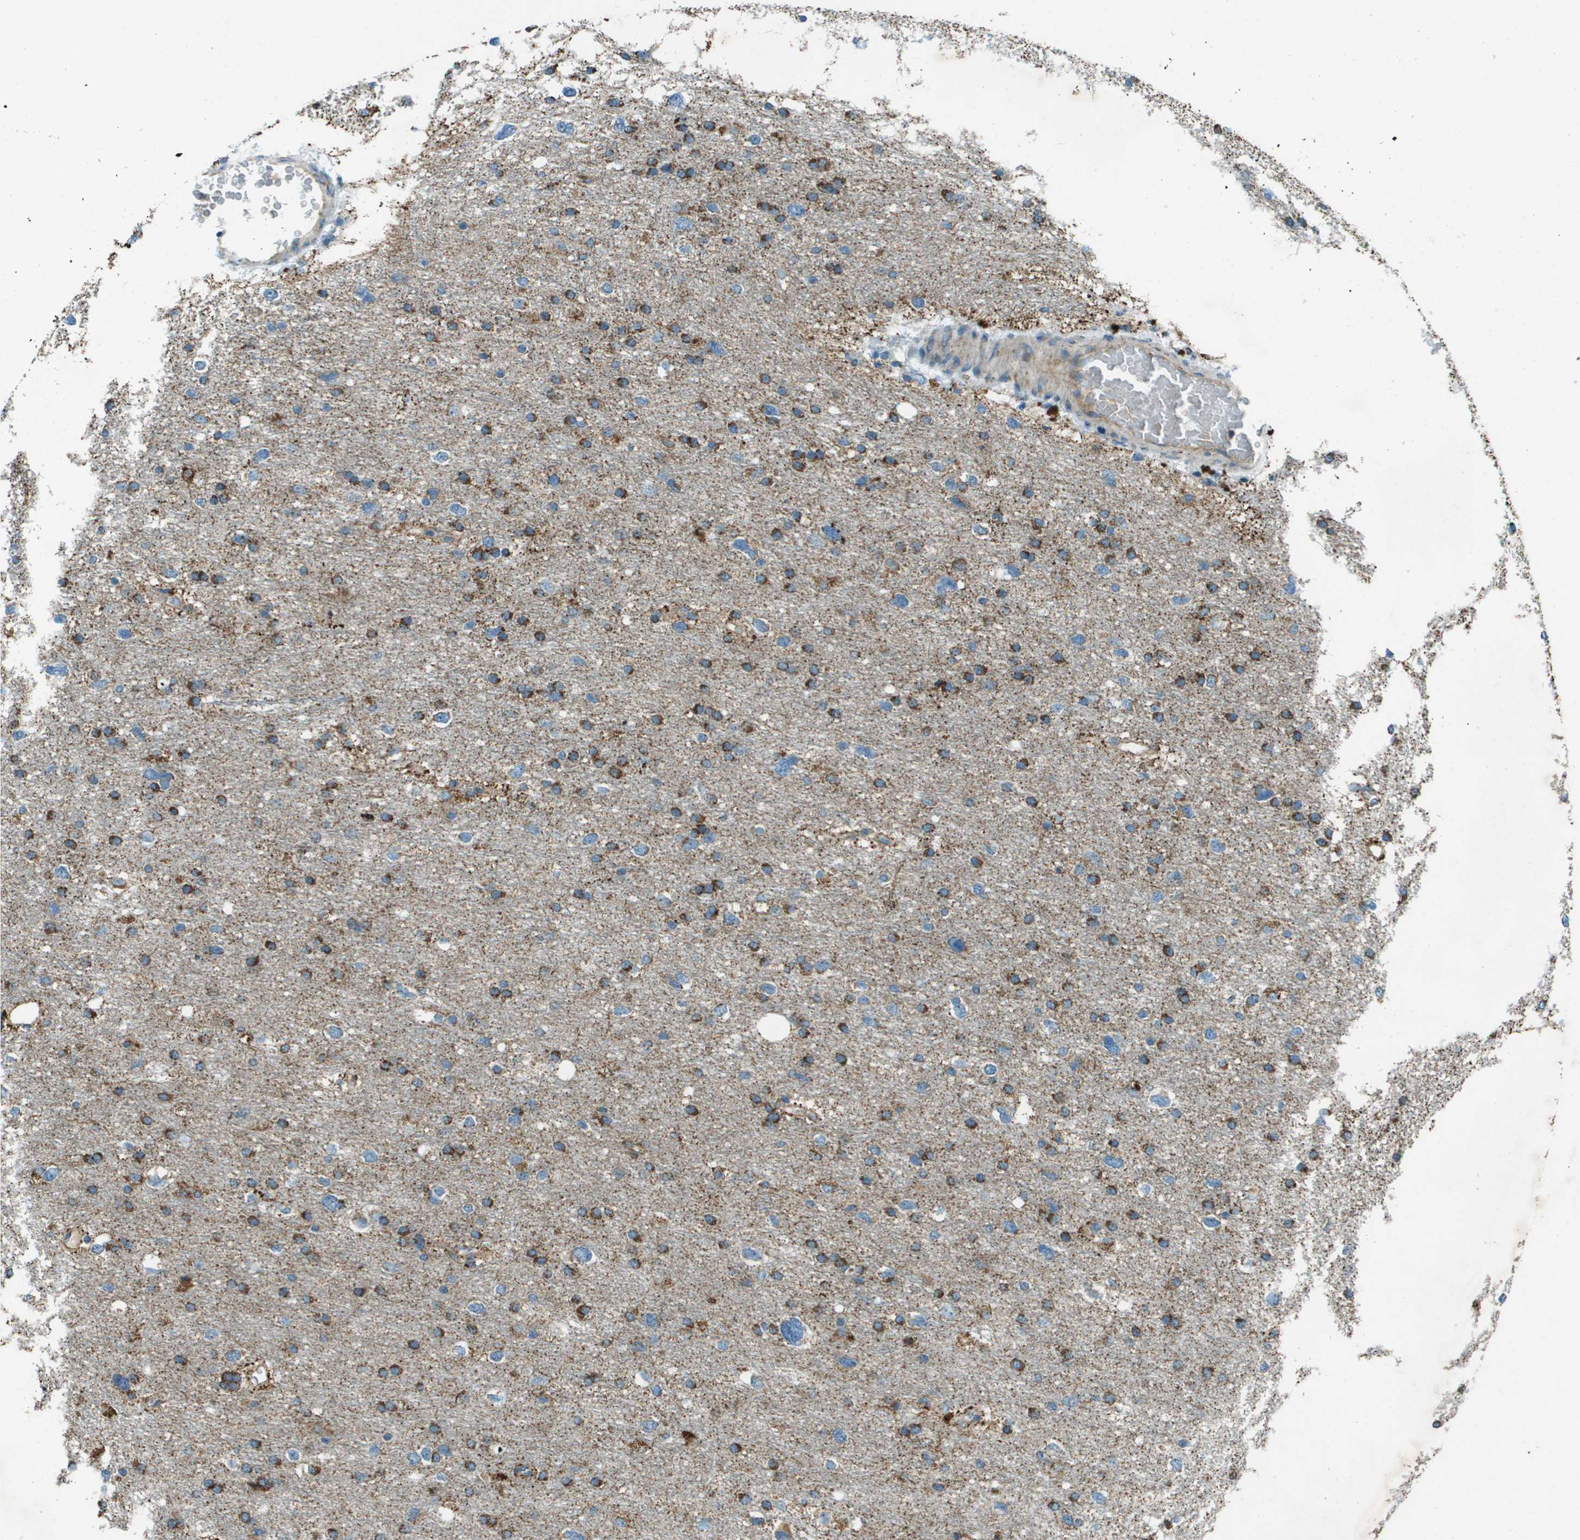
{"staining": {"intensity": "strong", "quantity": "25%-75%", "location": "cytoplasmic/membranous"}, "tissue": "glioma", "cell_type": "Tumor cells", "image_type": "cancer", "snomed": [{"axis": "morphology", "description": "Glioma, malignant, Low grade"}, {"axis": "topography", "description": "Brain"}], "caption": "Protein analysis of glioma tissue displays strong cytoplasmic/membranous staining in about 25%-75% of tumor cells.", "gene": "MIGA1", "patient": {"sex": "female", "age": 37}}